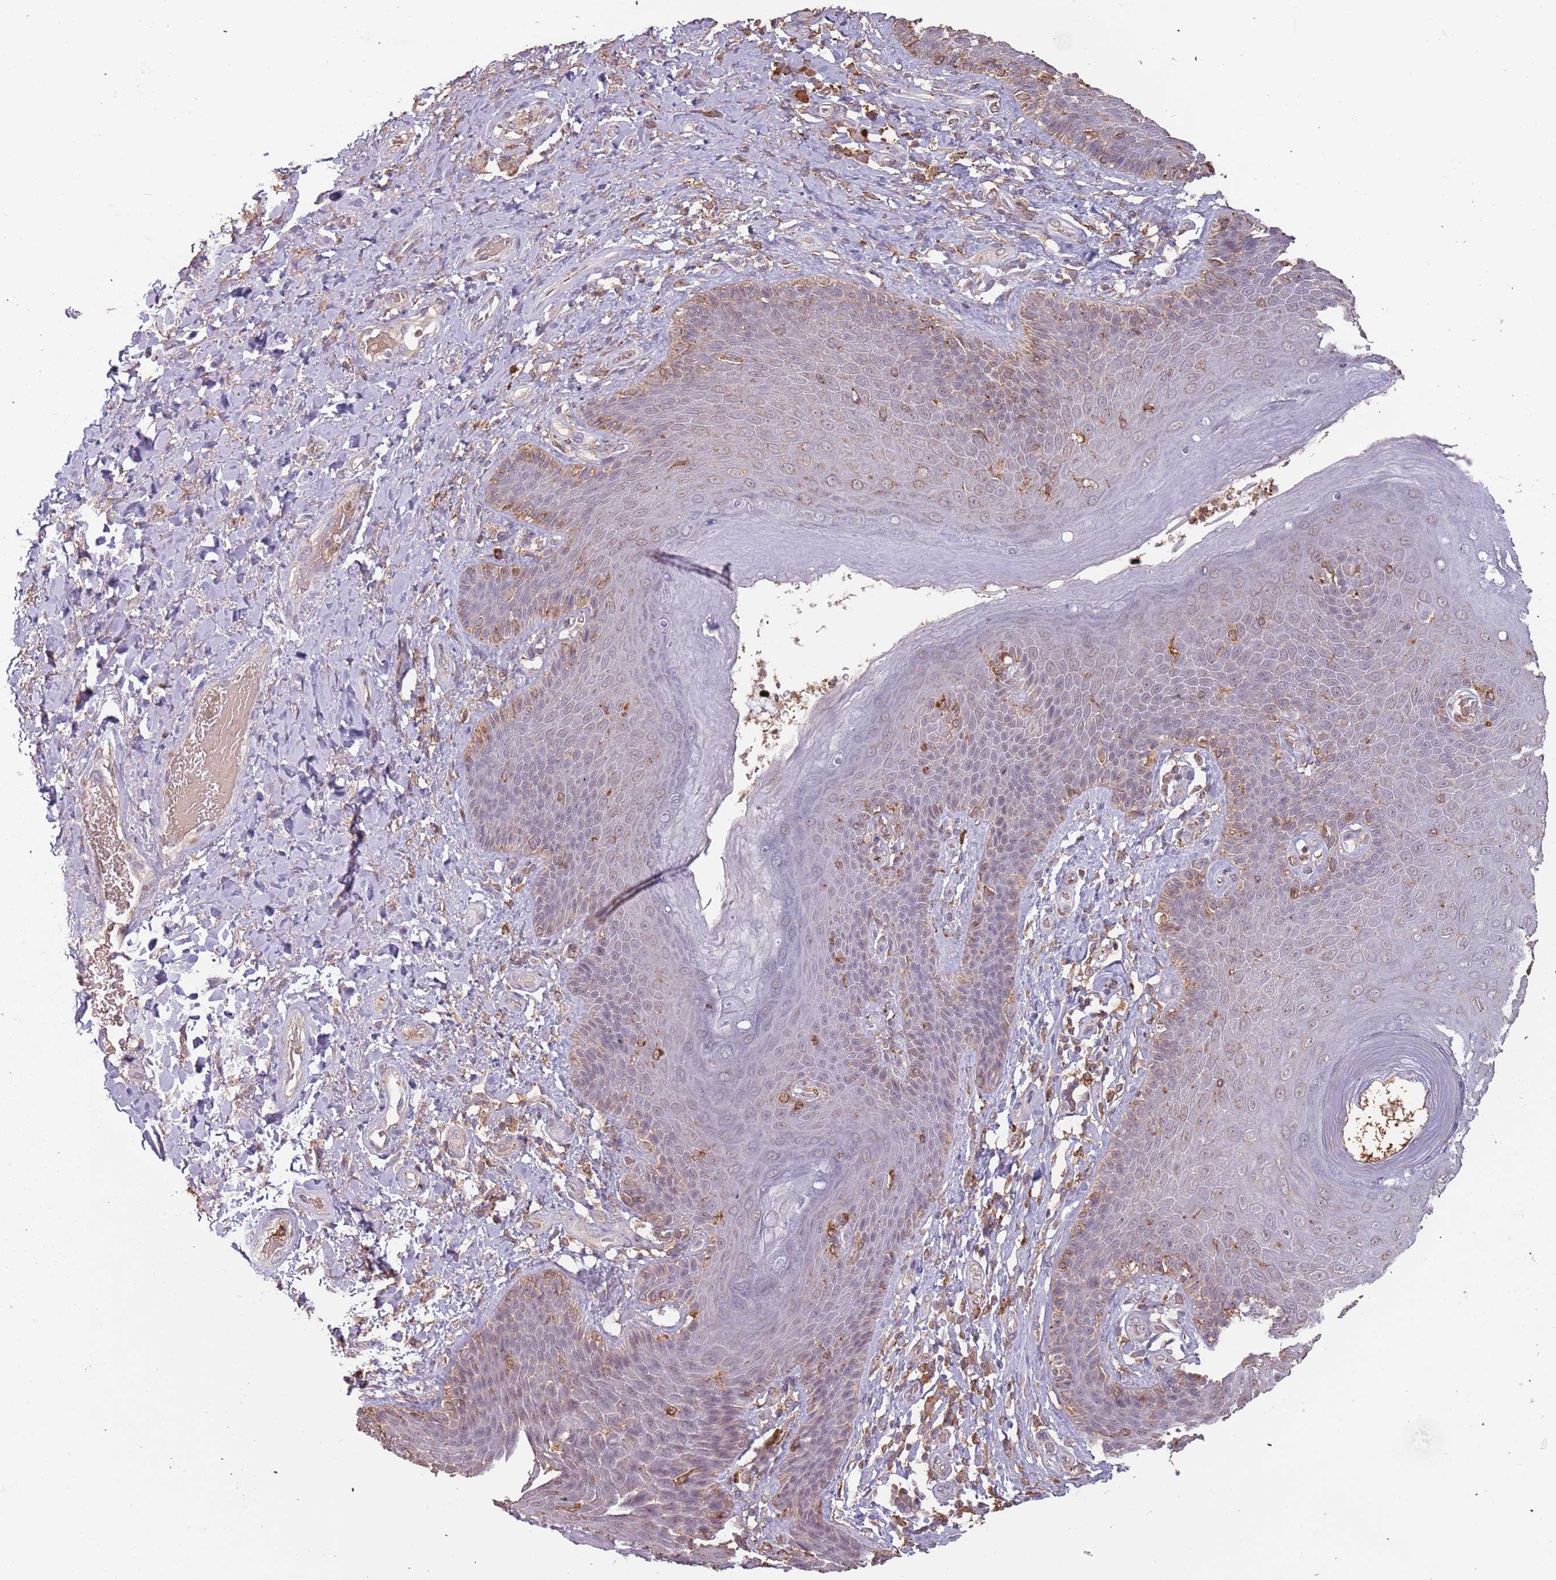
{"staining": {"intensity": "negative", "quantity": "none", "location": "none"}, "tissue": "skin", "cell_type": "Epidermal cells", "image_type": "normal", "snomed": [{"axis": "morphology", "description": "Normal tissue, NOS"}, {"axis": "topography", "description": "Anal"}], "caption": "DAB immunohistochemical staining of normal skin shows no significant positivity in epidermal cells.", "gene": "ATOSB", "patient": {"sex": "female", "age": 89}}